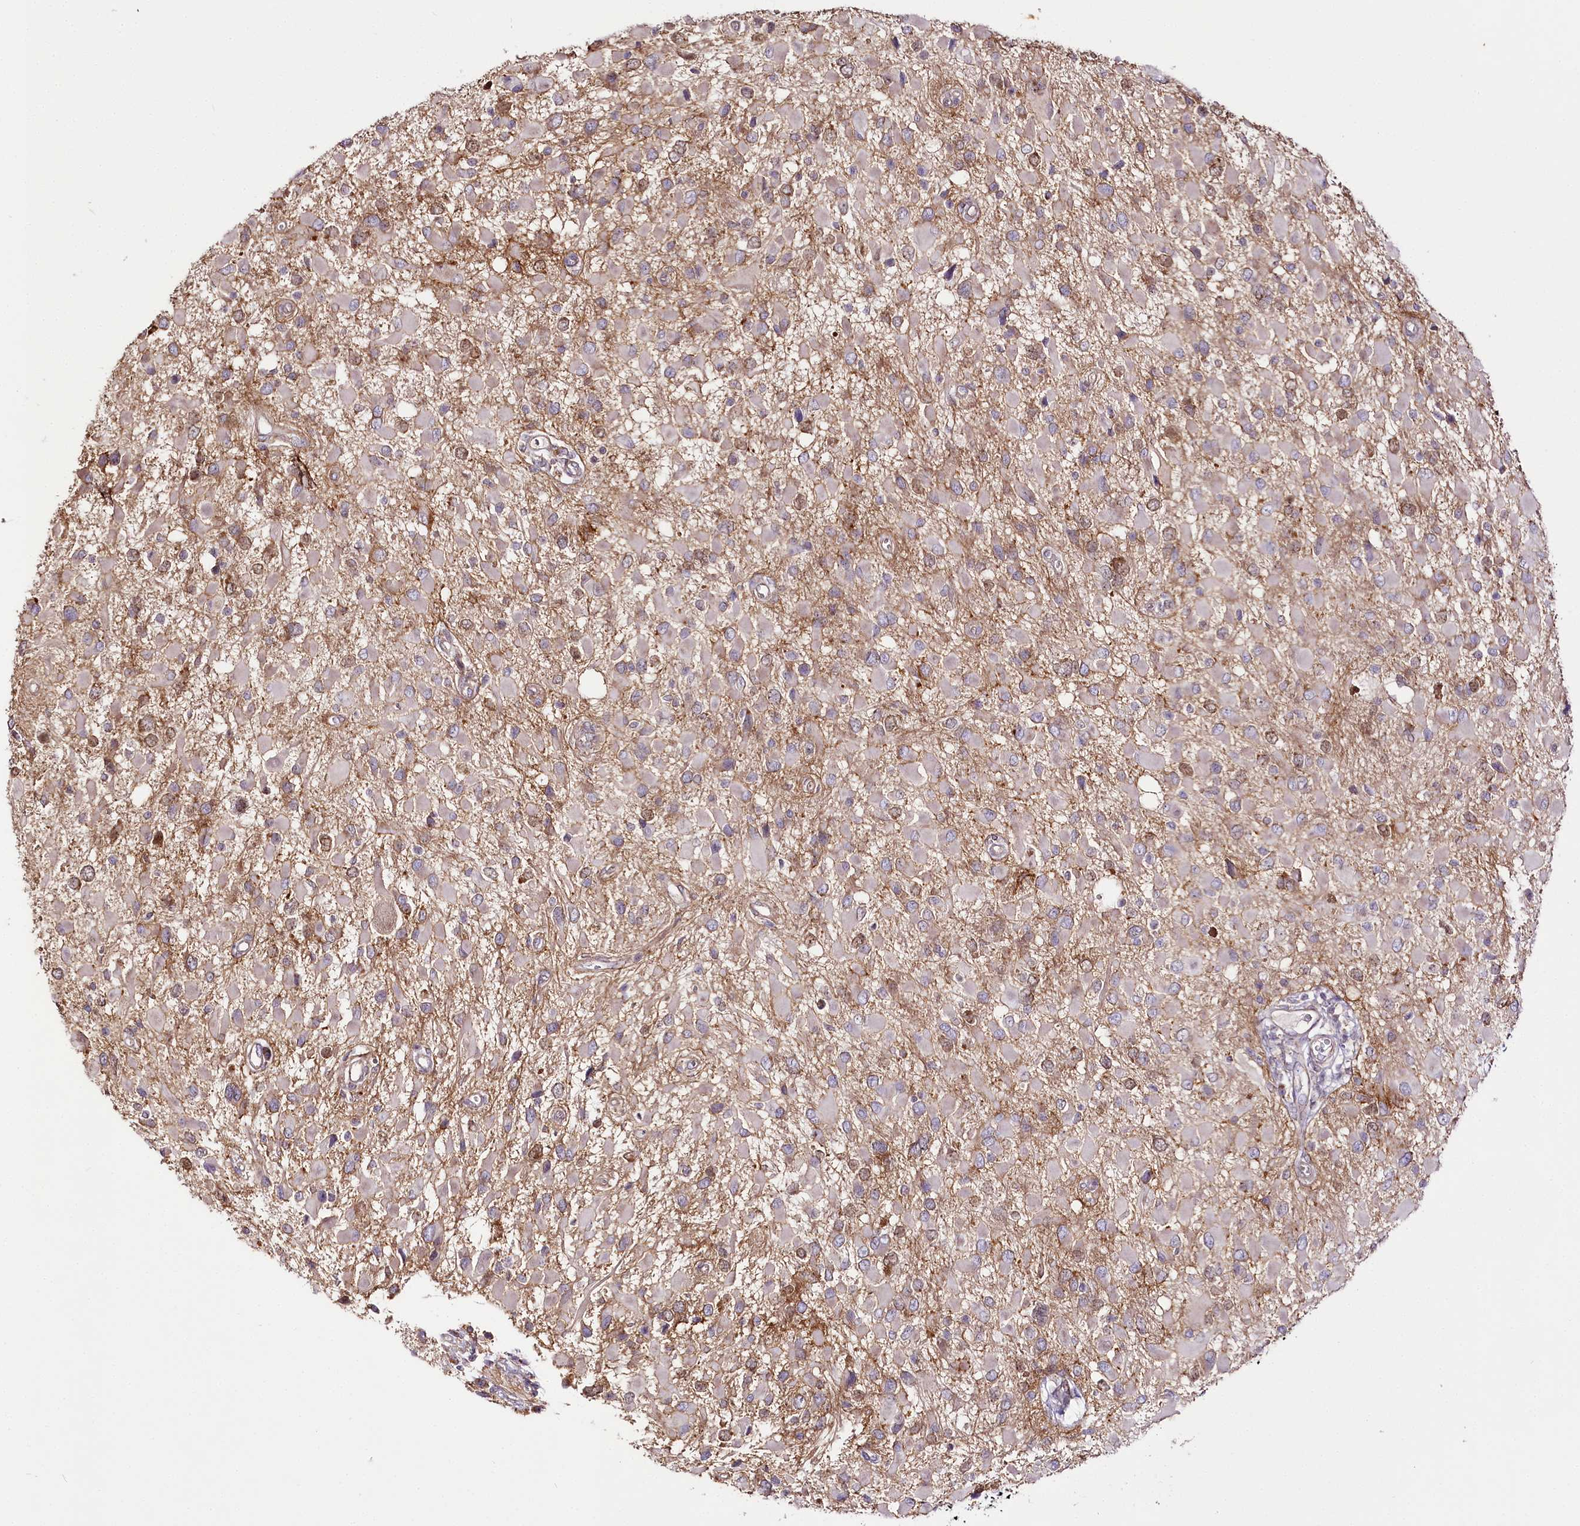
{"staining": {"intensity": "negative", "quantity": "none", "location": "none"}, "tissue": "glioma", "cell_type": "Tumor cells", "image_type": "cancer", "snomed": [{"axis": "morphology", "description": "Glioma, malignant, High grade"}, {"axis": "topography", "description": "Brain"}], "caption": "DAB immunohistochemical staining of human high-grade glioma (malignant) reveals no significant positivity in tumor cells.", "gene": "ZNF226", "patient": {"sex": "male", "age": 53}}